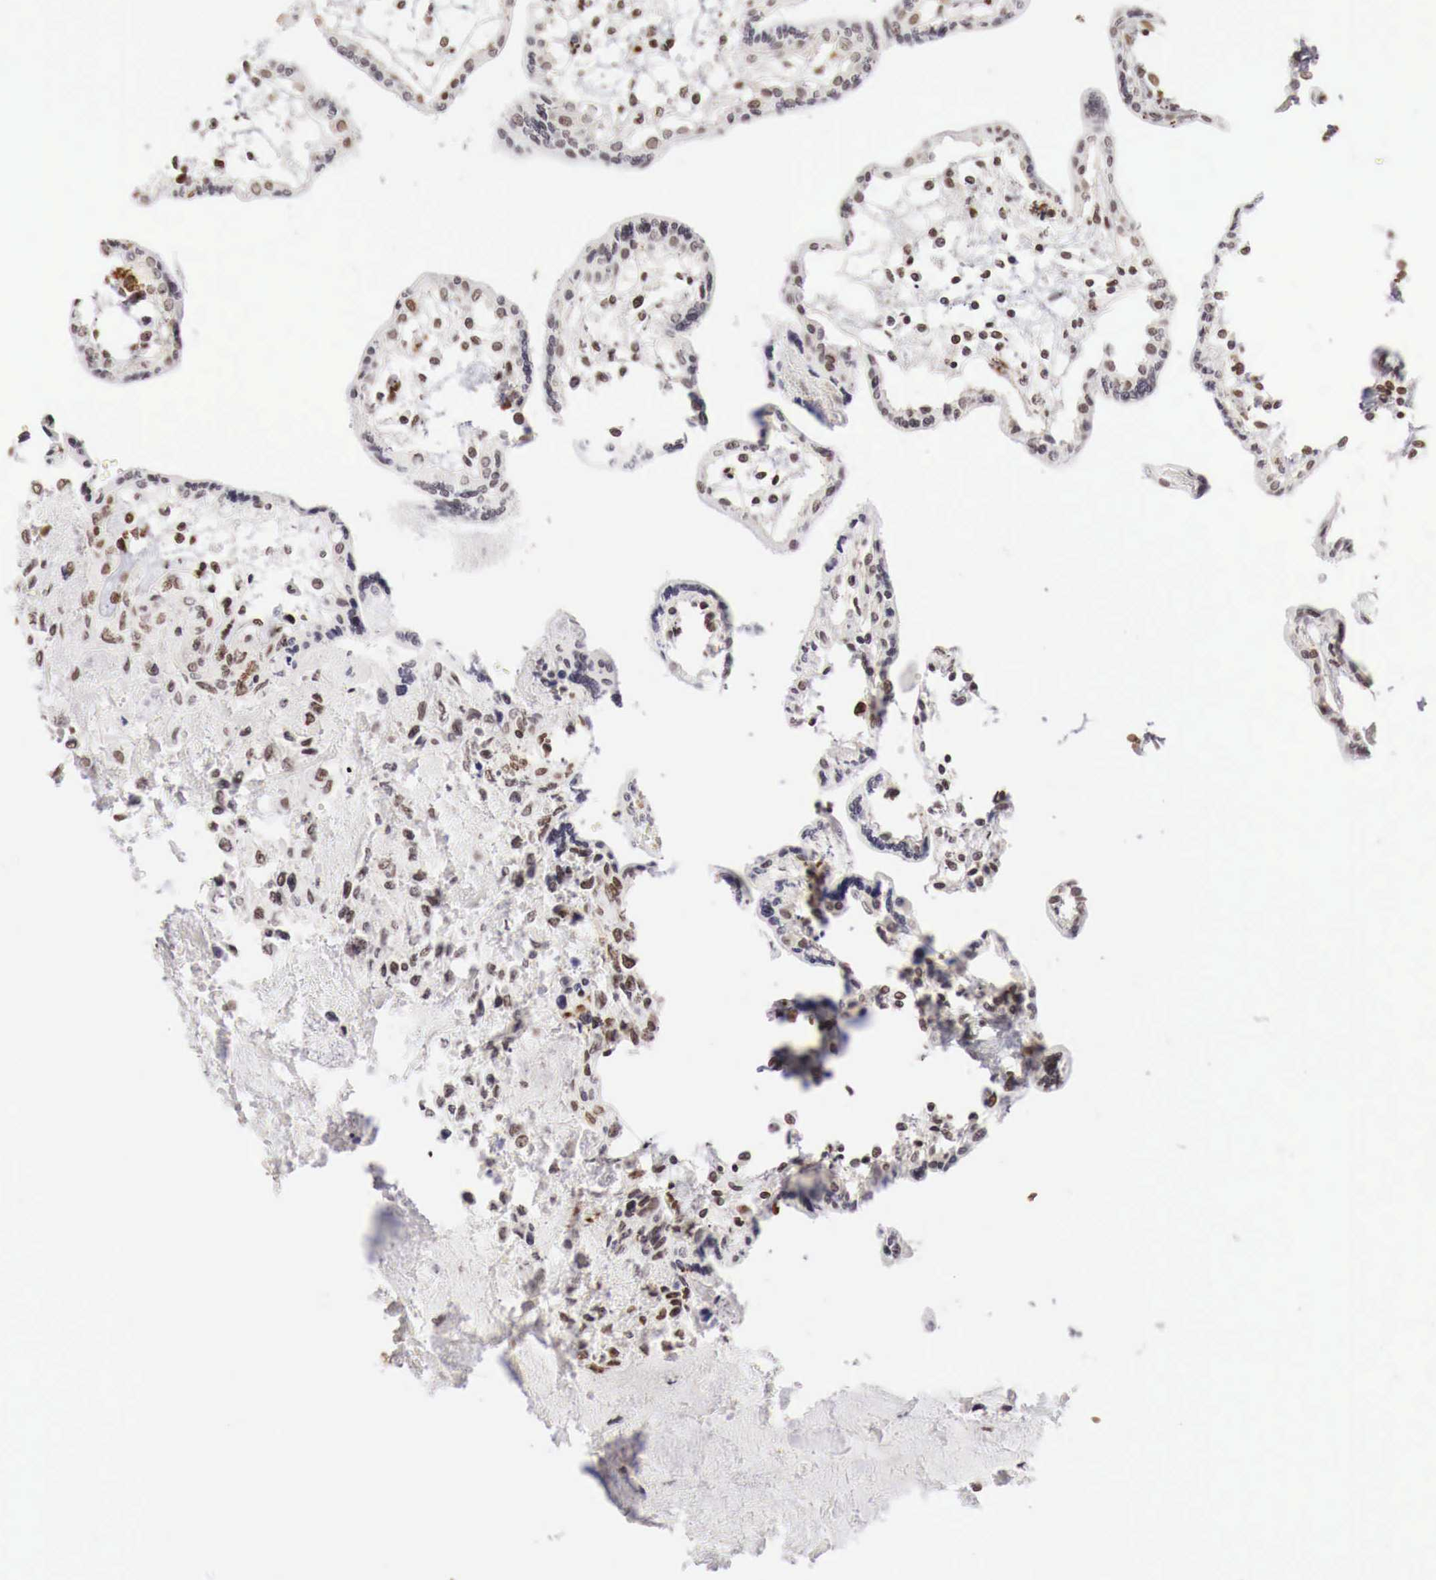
{"staining": {"intensity": "strong", "quantity": "25%-75%", "location": "nuclear"}, "tissue": "placenta", "cell_type": "Decidual cells", "image_type": "normal", "snomed": [{"axis": "morphology", "description": "Normal tissue, NOS"}, {"axis": "topography", "description": "Placenta"}], "caption": "Approximately 25%-75% of decidual cells in benign placenta display strong nuclear protein positivity as visualized by brown immunohistochemical staining.", "gene": "PHF14", "patient": {"sex": "female", "age": 31}}